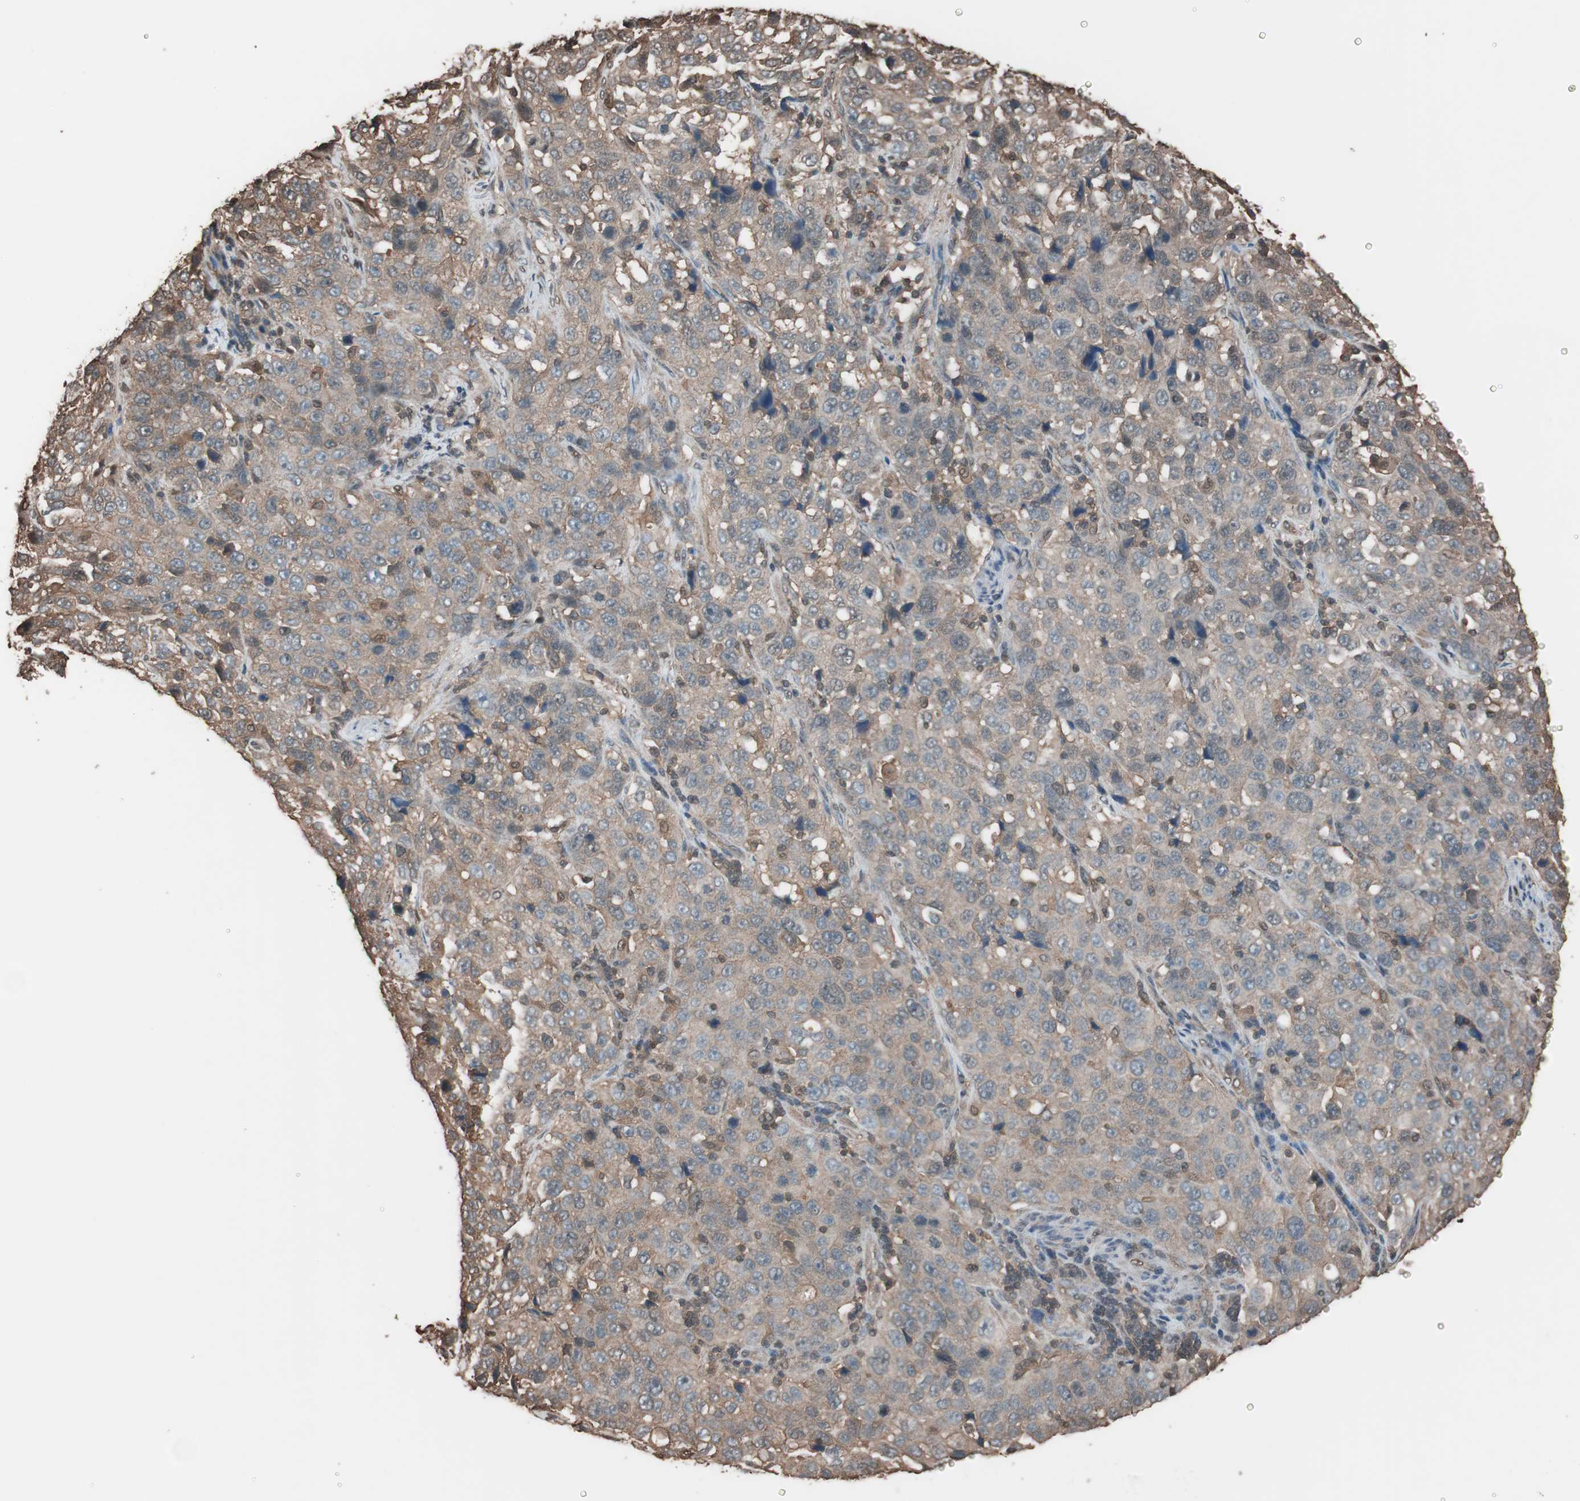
{"staining": {"intensity": "moderate", "quantity": ">75%", "location": "cytoplasmic/membranous"}, "tissue": "stomach cancer", "cell_type": "Tumor cells", "image_type": "cancer", "snomed": [{"axis": "morphology", "description": "Normal tissue, NOS"}, {"axis": "morphology", "description": "Adenocarcinoma, NOS"}, {"axis": "topography", "description": "Stomach"}], "caption": "Tumor cells reveal medium levels of moderate cytoplasmic/membranous positivity in about >75% of cells in human stomach adenocarcinoma.", "gene": "CALM2", "patient": {"sex": "male", "age": 48}}